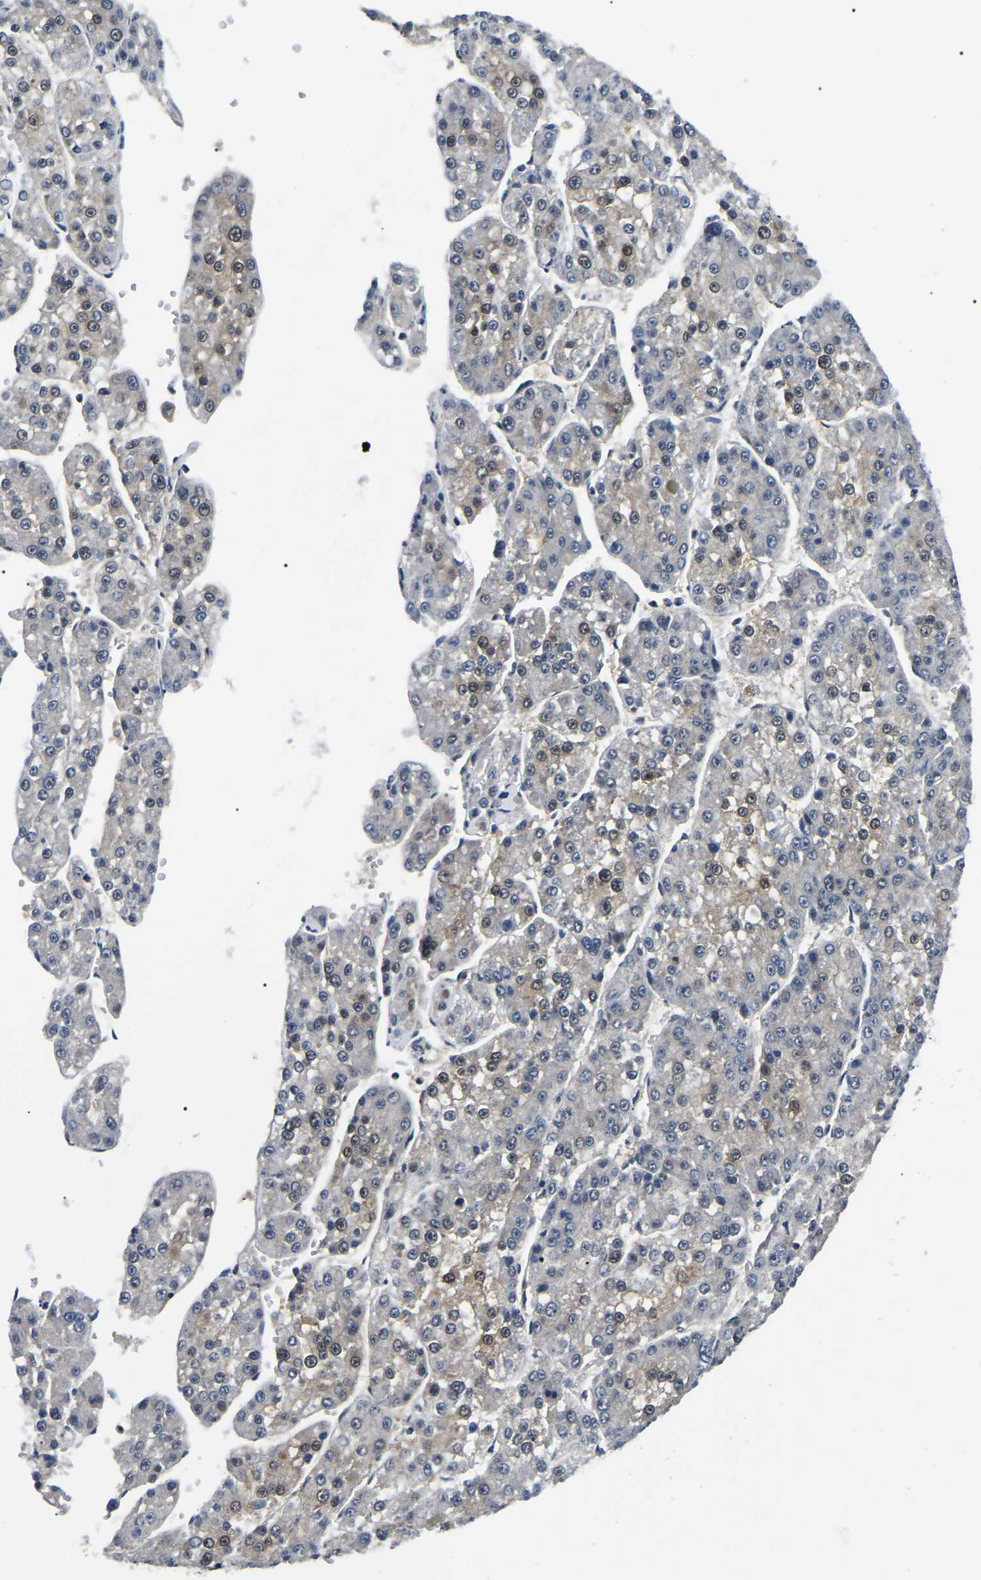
{"staining": {"intensity": "moderate", "quantity": "<25%", "location": "nuclear"}, "tissue": "liver cancer", "cell_type": "Tumor cells", "image_type": "cancer", "snomed": [{"axis": "morphology", "description": "Carcinoma, Hepatocellular, NOS"}, {"axis": "topography", "description": "Liver"}], "caption": "High-power microscopy captured an immunohistochemistry (IHC) micrograph of liver cancer (hepatocellular carcinoma), revealing moderate nuclear staining in approximately <25% of tumor cells.", "gene": "RRP1B", "patient": {"sex": "female", "age": 73}}